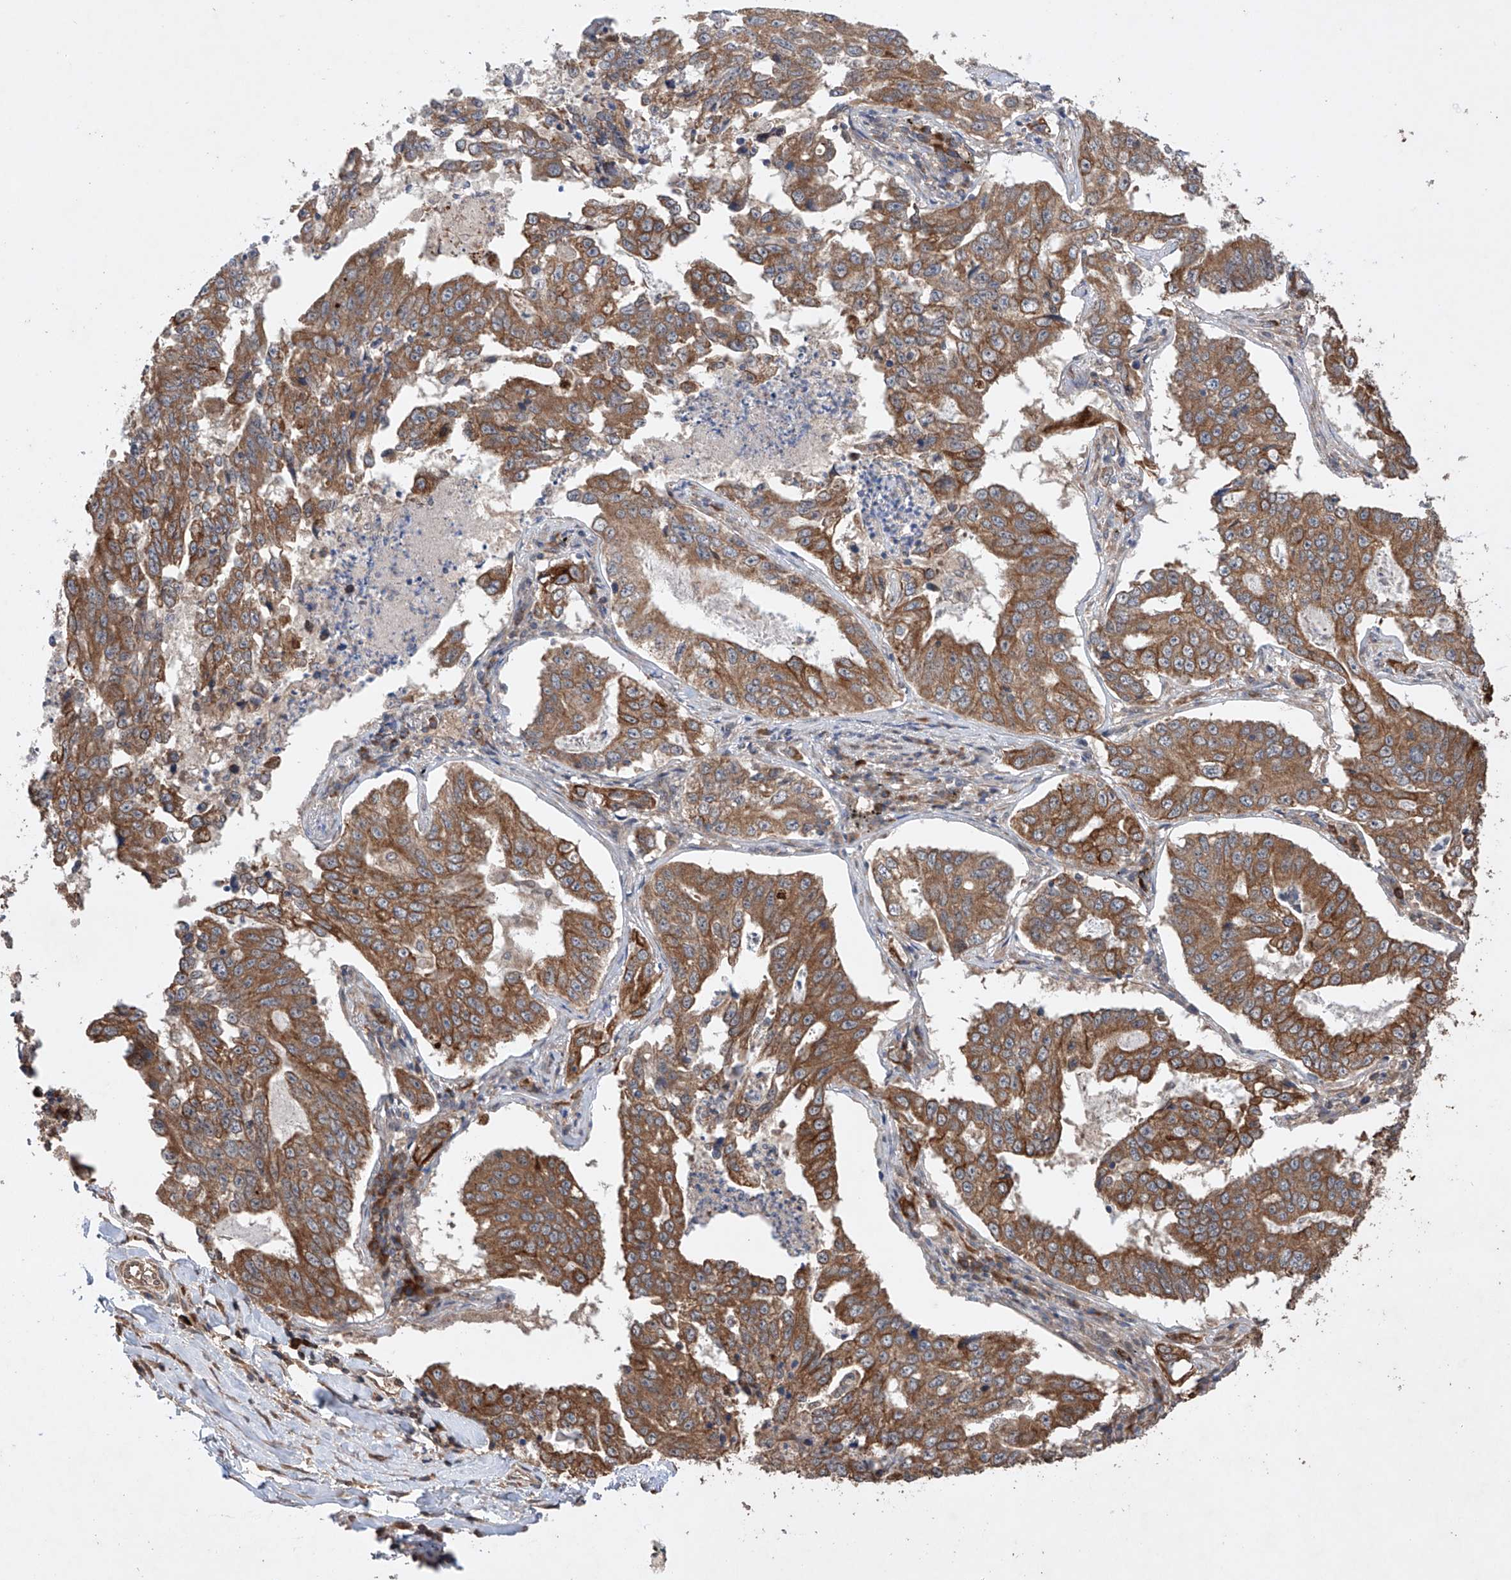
{"staining": {"intensity": "moderate", "quantity": ">75%", "location": "cytoplasmic/membranous"}, "tissue": "lung cancer", "cell_type": "Tumor cells", "image_type": "cancer", "snomed": [{"axis": "morphology", "description": "Adenocarcinoma, NOS"}, {"axis": "topography", "description": "Lung"}], "caption": "Lung cancer stained with a protein marker reveals moderate staining in tumor cells.", "gene": "LURAP1", "patient": {"sex": "female", "age": 51}}